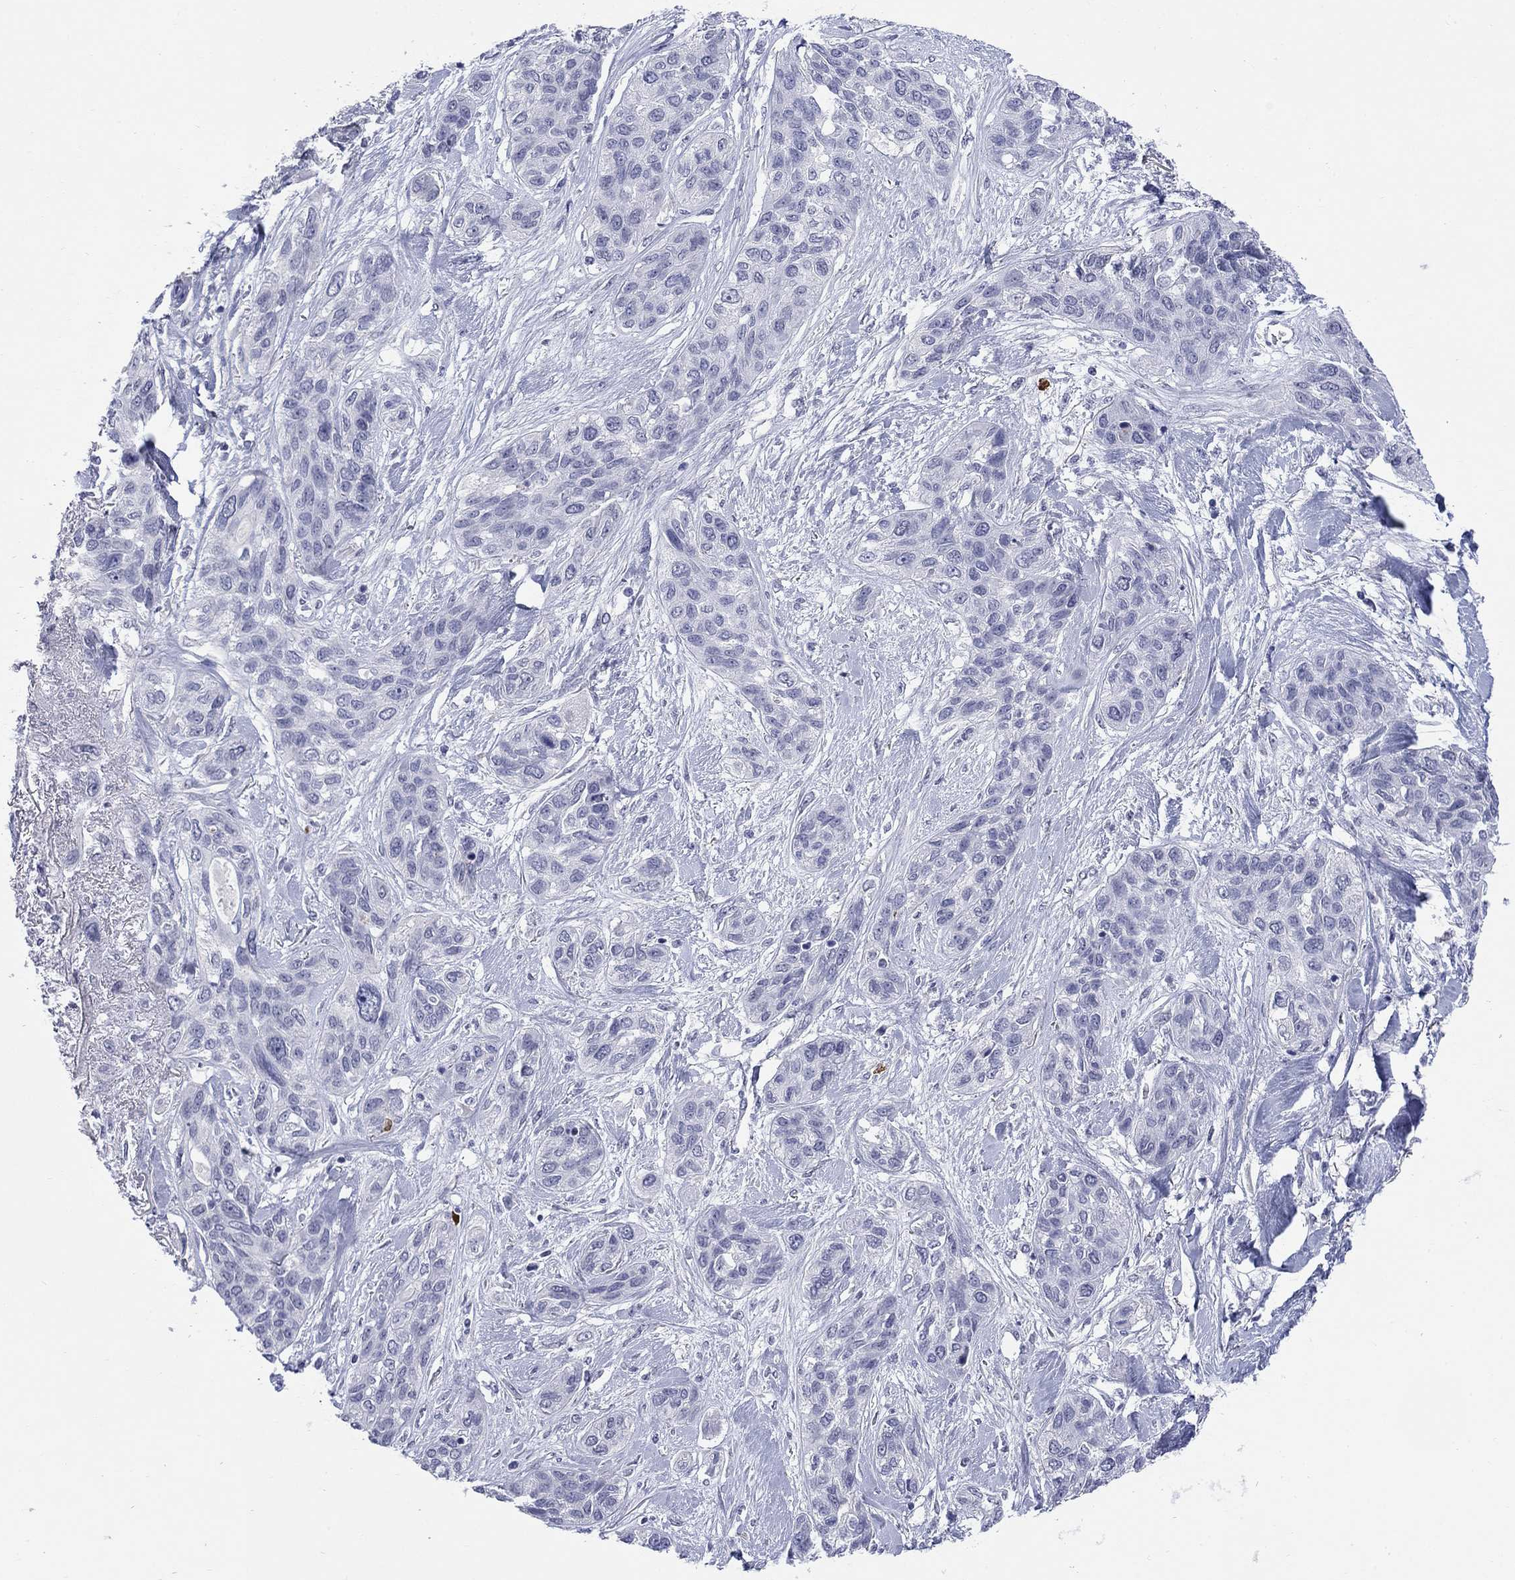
{"staining": {"intensity": "negative", "quantity": "none", "location": "none"}, "tissue": "lung cancer", "cell_type": "Tumor cells", "image_type": "cancer", "snomed": [{"axis": "morphology", "description": "Squamous cell carcinoma, NOS"}, {"axis": "topography", "description": "Lung"}], "caption": "Tumor cells are negative for brown protein staining in lung cancer.", "gene": "ECEL1", "patient": {"sex": "female", "age": 70}}